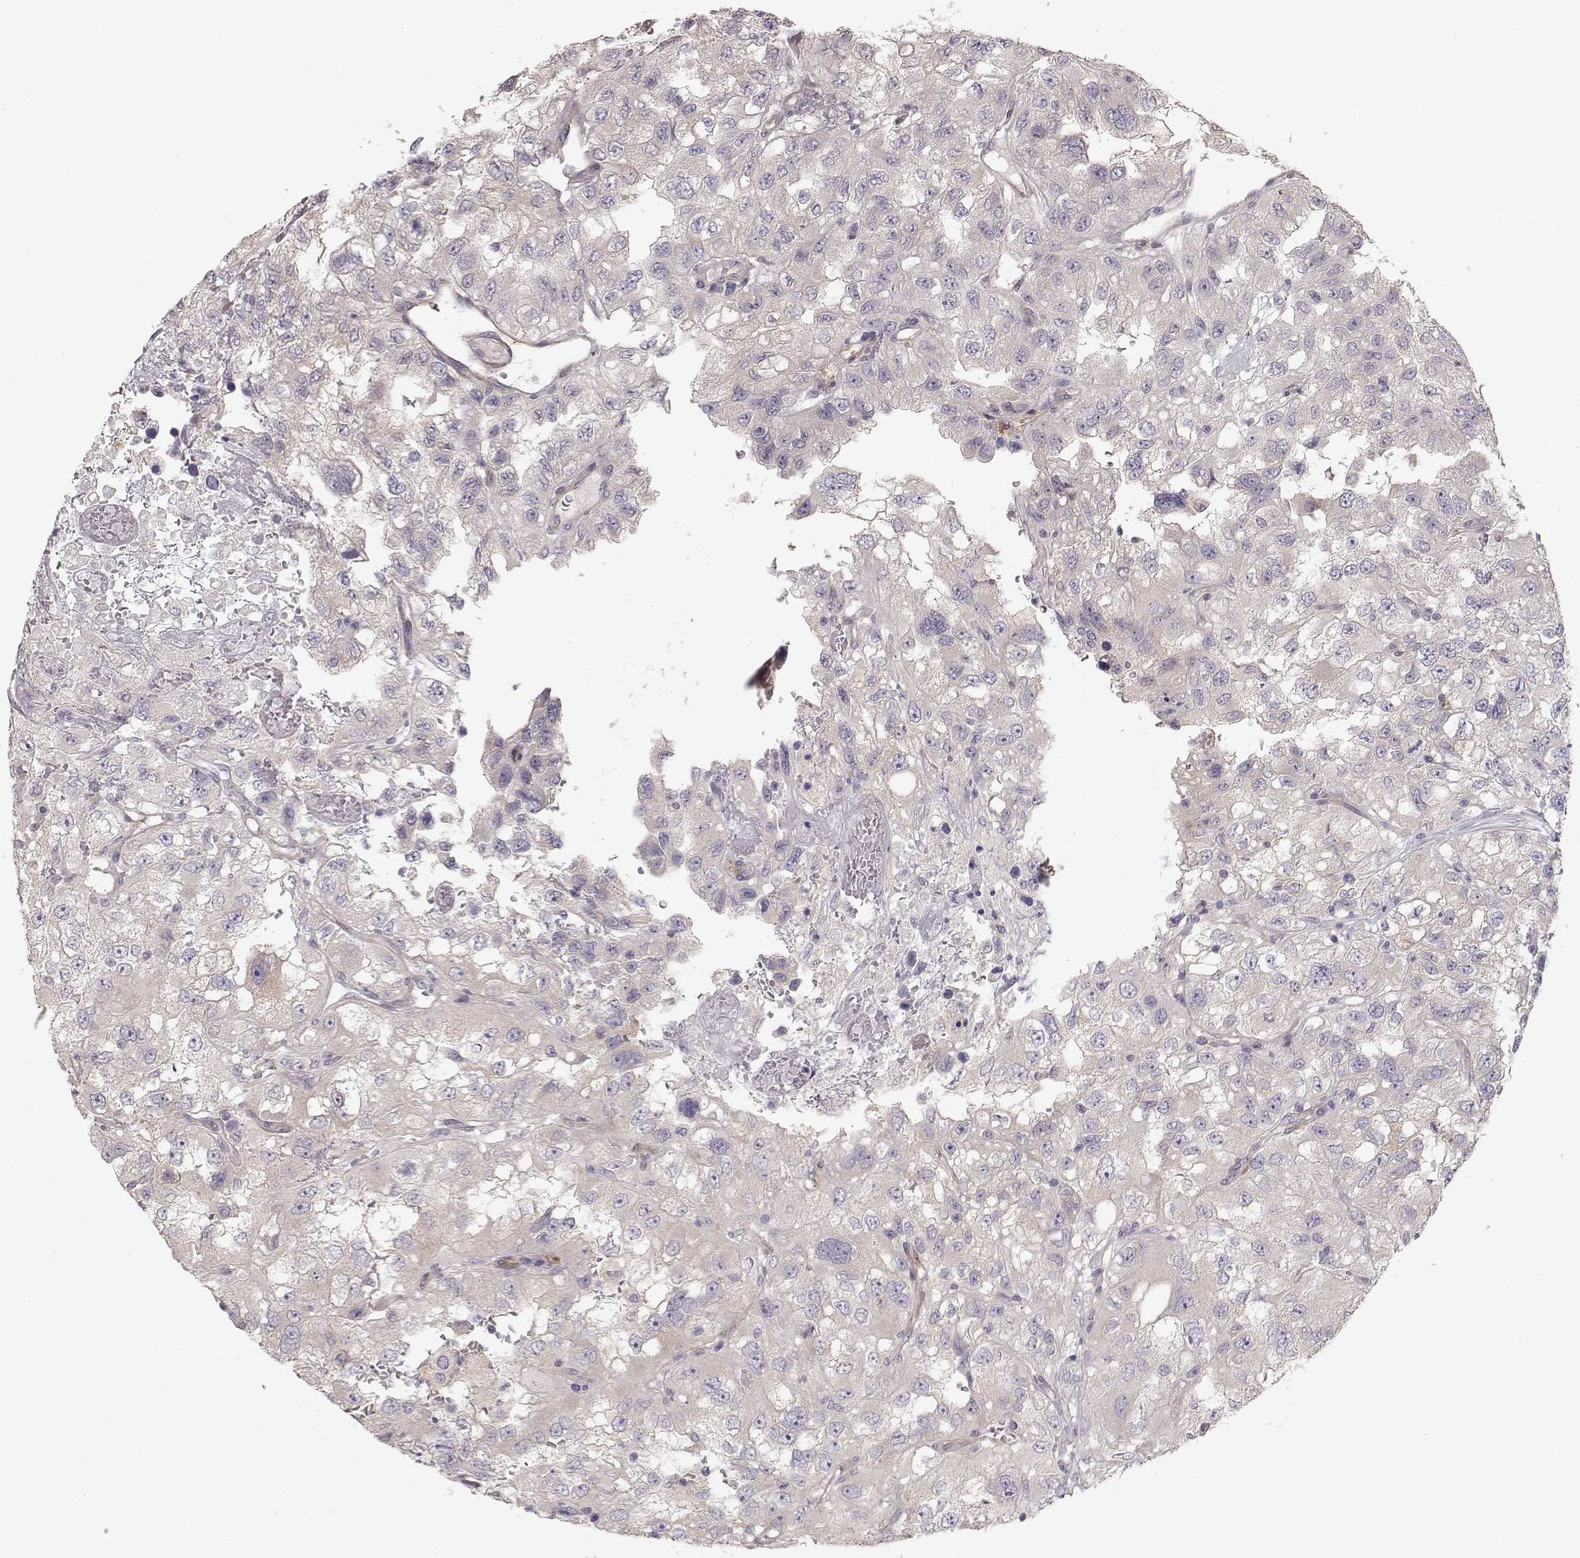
{"staining": {"intensity": "negative", "quantity": "none", "location": "none"}, "tissue": "renal cancer", "cell_type": "Tumor cells", "image_type": "cancer", "snomed": [{"axis": "morphology", "description": "Adenocarcinoma, NOS"}, {"axis": "topography", "description": "Kidney"}], "caption": "Renal cancer (adenocarcinoma) was stained to show a protein in brown. There is no significant expression in tumor cells.", "gene": "ARHGAP8", "patient": {"sex": "male", "age": 64}}